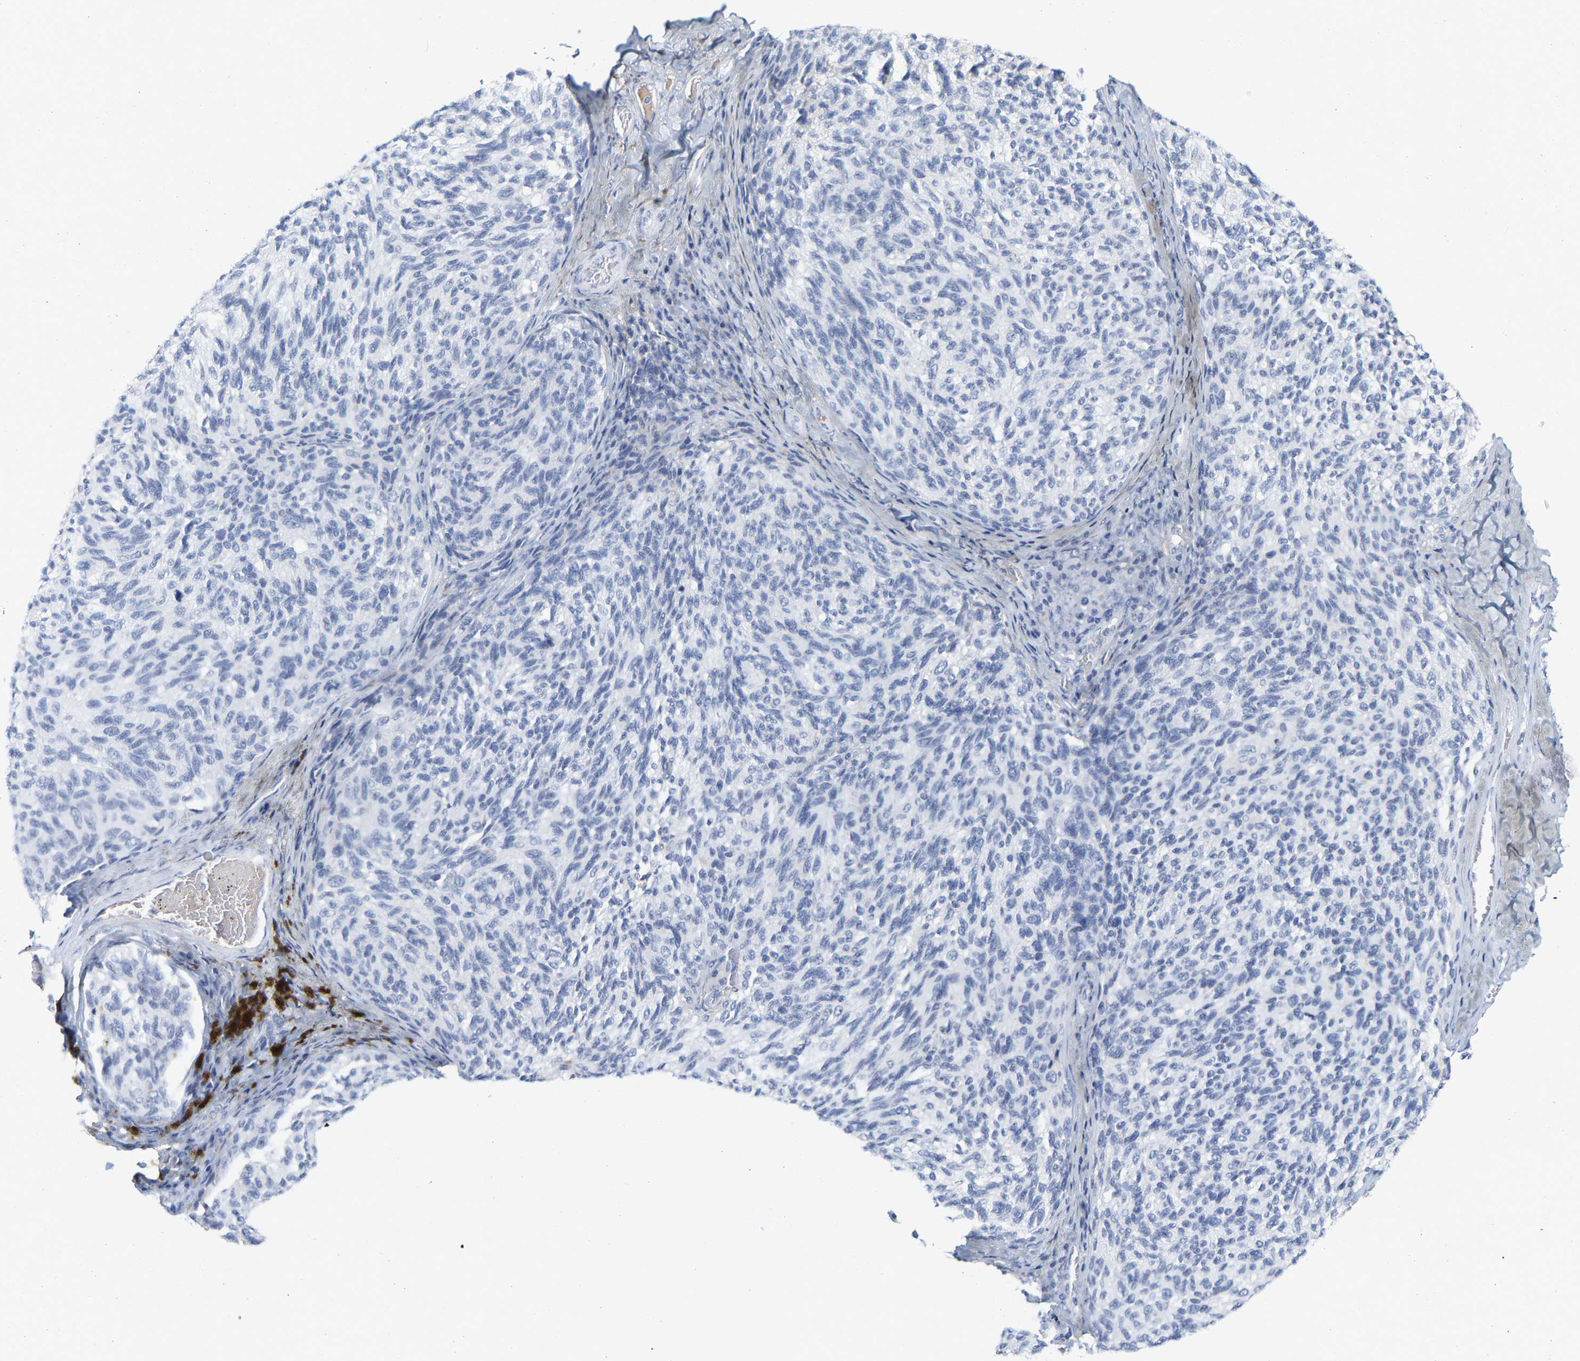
{"staining": {"intensity": "negative", "quantity": "none", "location": "none"}, "tissue": "melanoma", "cell_type": "Tumor cells", "image_type": "cancer", "snomed": [{"axis": "morphology", "description": "Malignant melanoma, NOS"}, {"axis": "topography", "description": "Skin"}], "caption": "DAB immunohistochemical staining of malignant melanoma displays no significant expression in tumor cells. Nuclei are stained in blue.", "gene": "GNAS", "patient": {"sex": "female", "age": 73}}